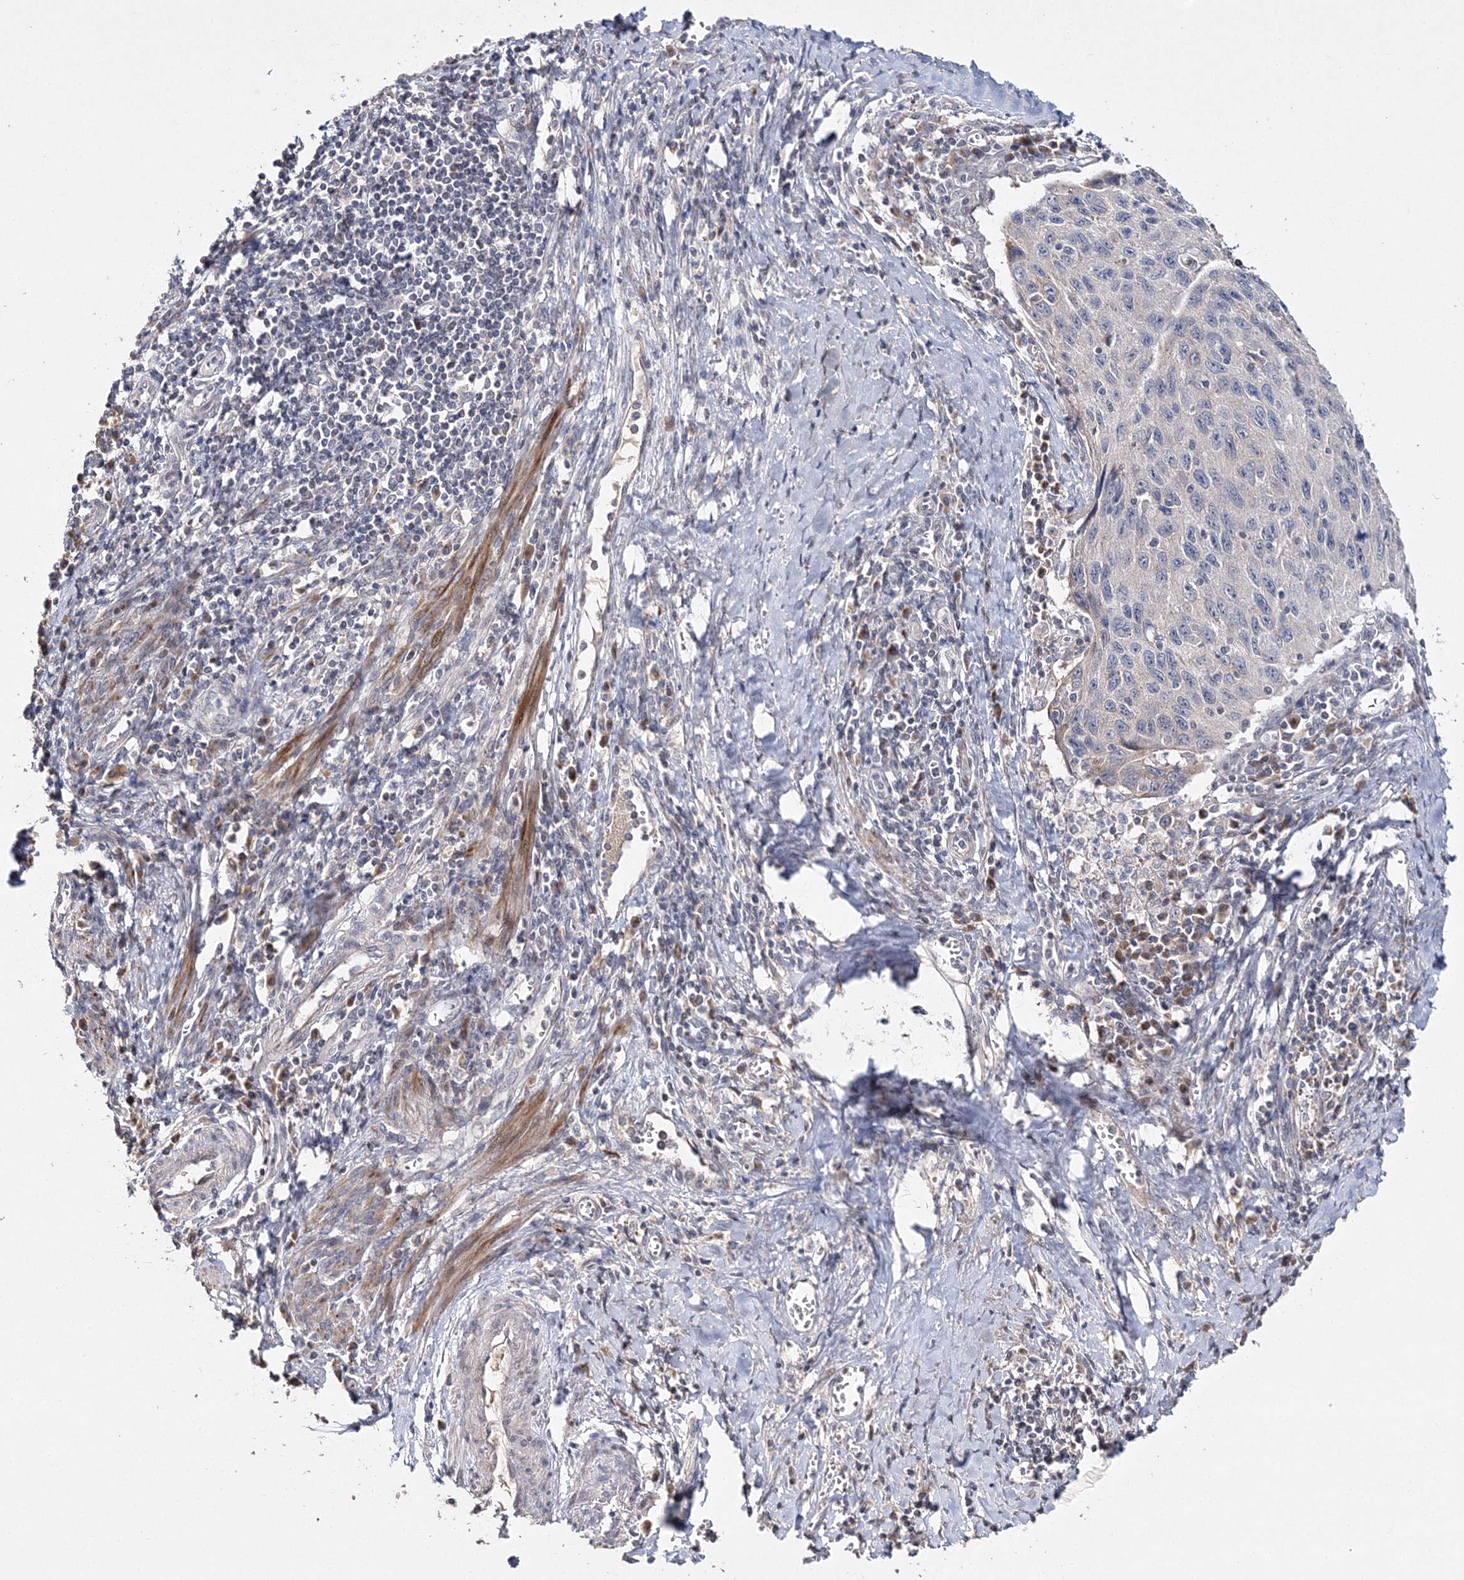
{"staining": {"intensity": "negative", "quantity": "none", "location": "none"}, "tissue": "cervical cancer", "cell_type": "Tumor cells", "image_type": "cancer", "snomed": [{"axis": "morphology", "description": "Squamous cell carcinoma, NOS"}, {"axis": "topography", "description": "Cervix"}], "caption": "Cervical cancer (squamous cell carcinoma) was stained to show a protein in brown. There is no significant staining in tumor cells. (Stains: DAB immunohistochemistry with hematoxylin counter stain, Microscopy: brightfield microscopy at high magnification).", "gene": "GJB5", "patient": {"sex": "female", "age": 53}}